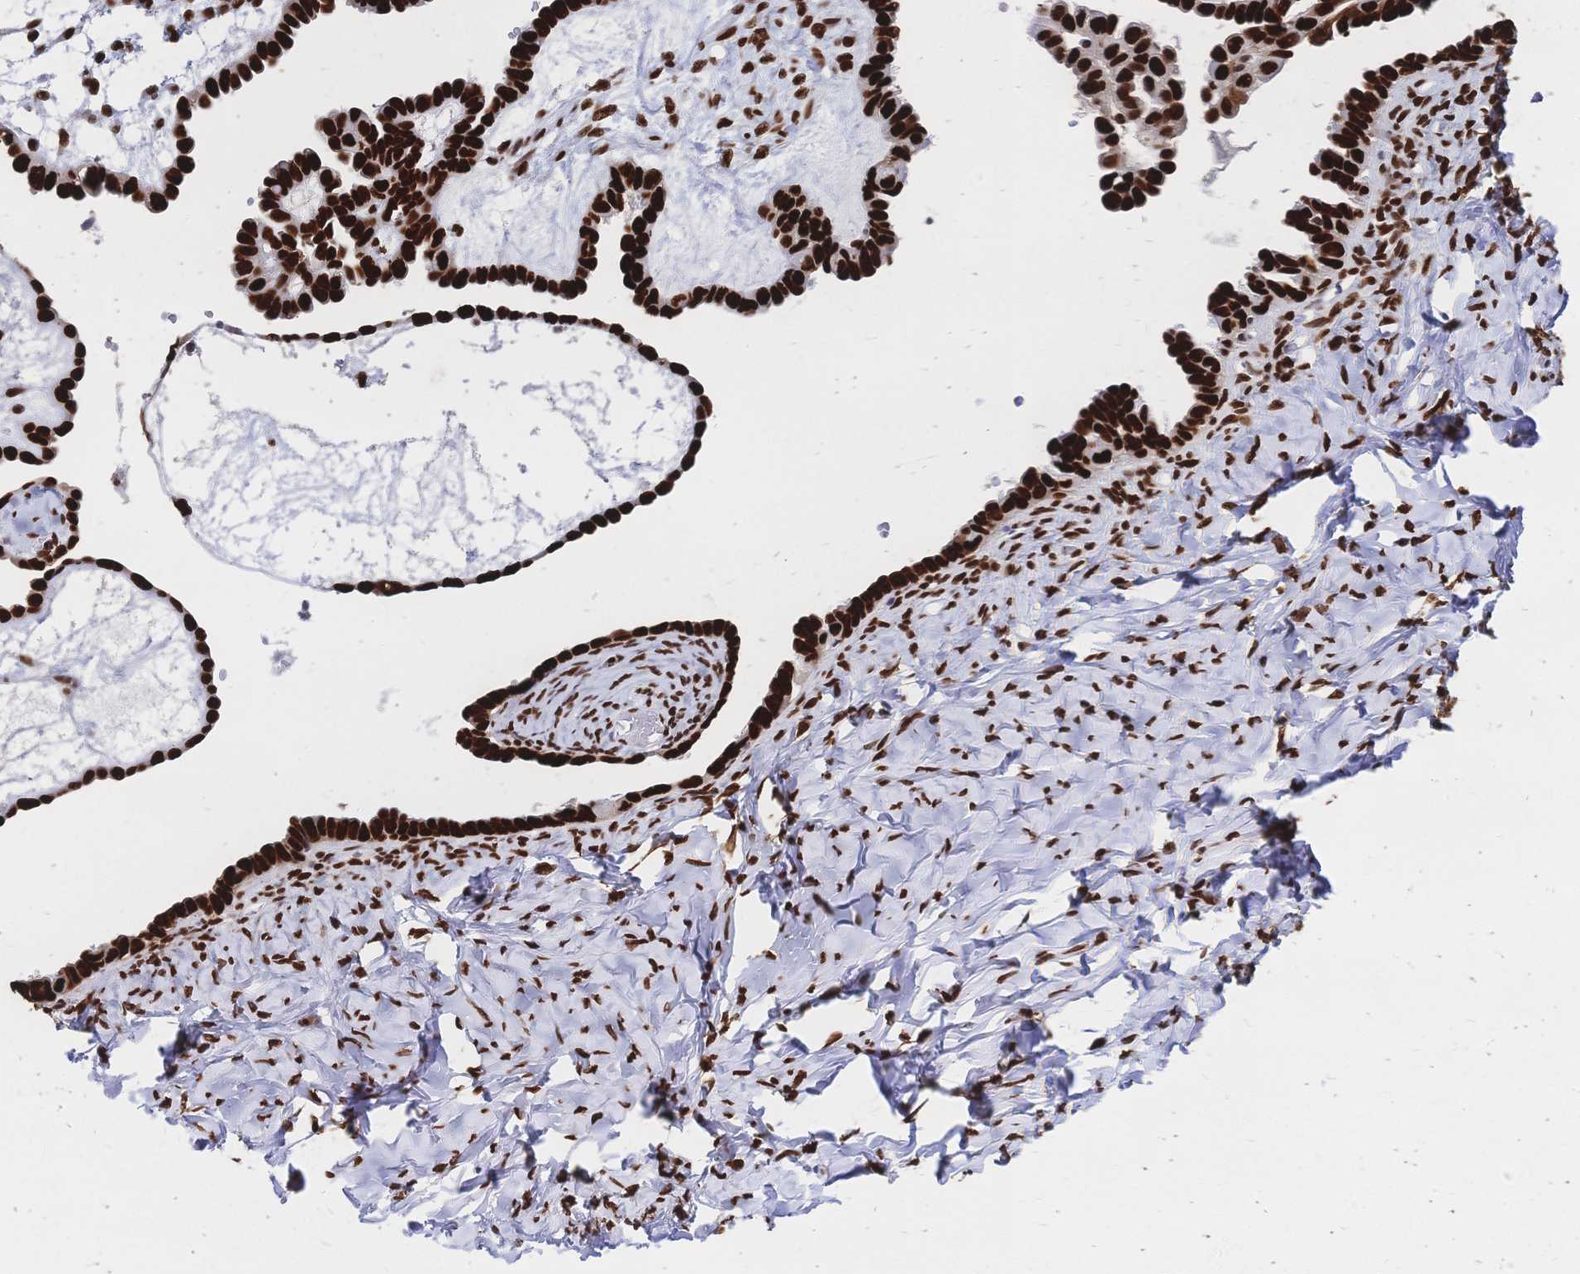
{"staining": {"intensity": "strong", "quantity": ">75%", "location": "nuclear"}, "tissue": "ovarian cancer", "cell_type": "Tumor cells", "image_type": "cancer", "snomed": [{"axis": "morphology", "description": "Cystadenocarcinoma, serous, NOS"}, {"axis": "topography", "description": "Ovary"}], "caption": "This is a micrograph of immunohistochemistry (IHC) staining of serous cystadenocarcinoma (ovarian), which shows strong staining in the nuclear of tumor cells.", "gene": "HDGF", "patient": {"sex": "female", "age": 69}}